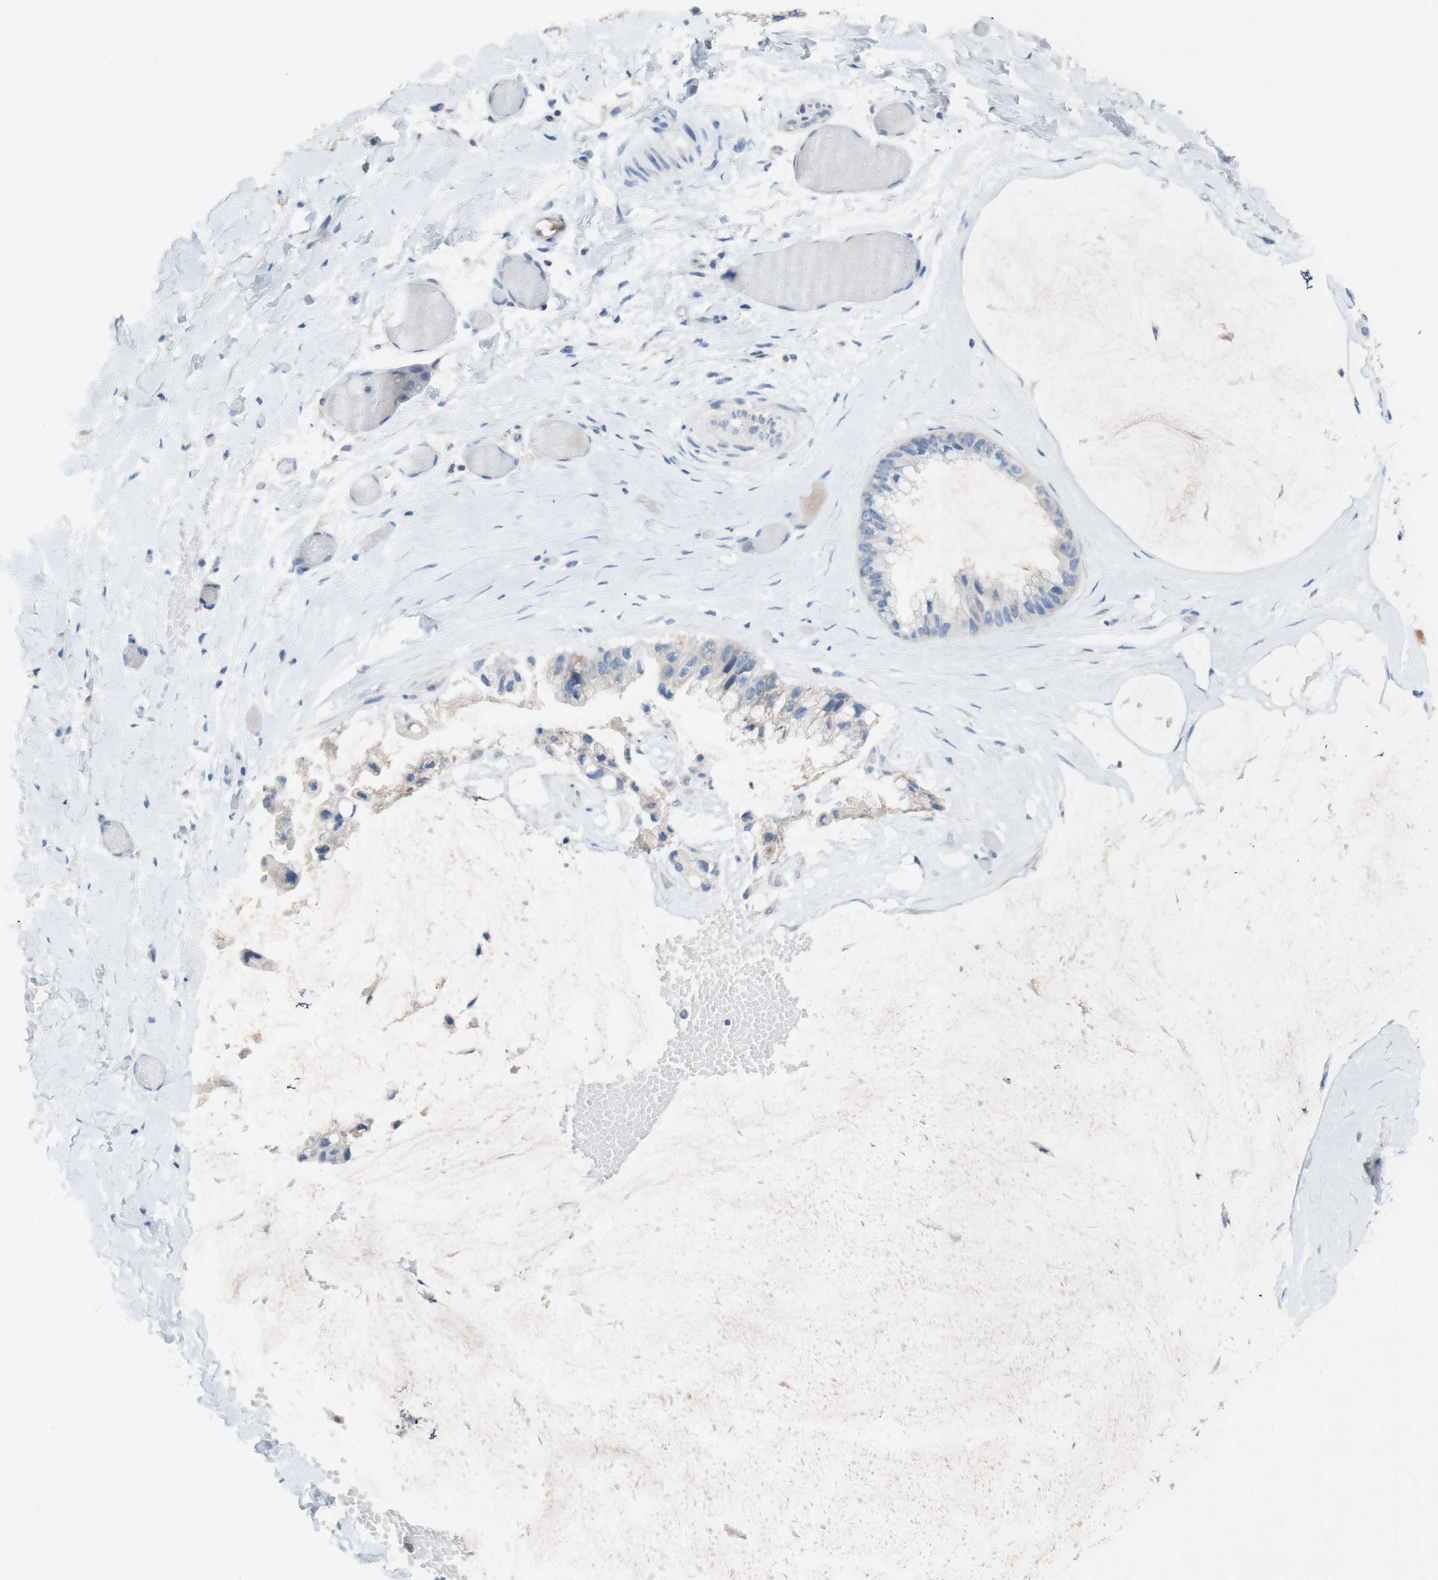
{"staining": {"intensity": "weak", "quantity": ">75%", "location": "cytoplasmic/membranous"}, "tissue": "ovarian cancer", "cell_type": "Tumor cells", "image_type": "cancer", "snomed": [{"axis": "morphology", "description": "Cystadenocarcinoma, mucinous, NOS"}, {"axis": "topography", "description": "Ovary"}], "caption": "Human mucinous cystadenocarcinoma (ovarian) stained with a brown dye exhibits weak cytoplasmic/membranous positive positivity in about >75% of tumor cells.", "gene": "PACSIN1", "patient": {"sex": "female", "age": 39}}